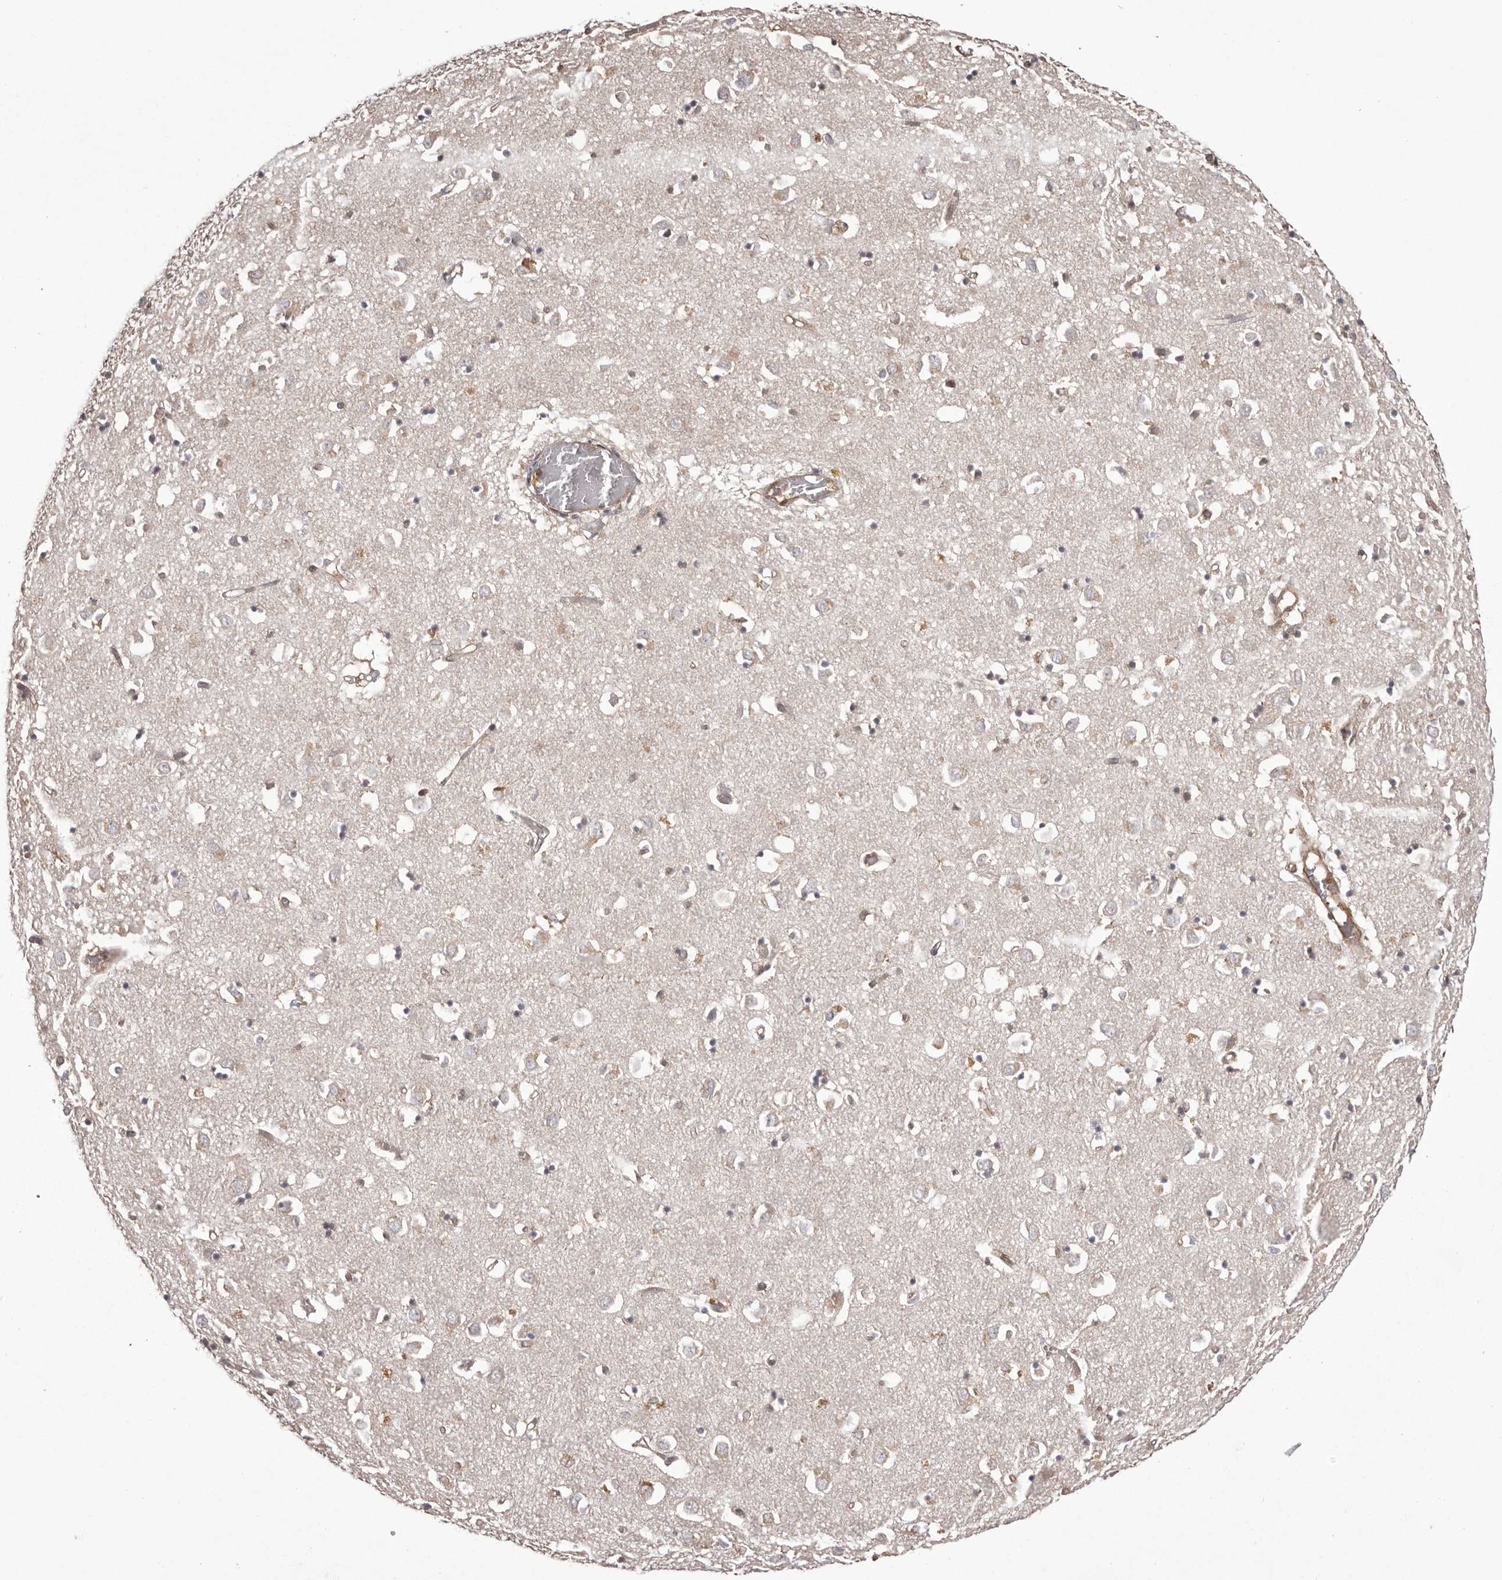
{"staining": {"intensity": "weak", "quantity": "<25%", "location": "cytoplasmic/membranous"}, "tissue": "caudate", "cell_type": "Glial cells", "image_type": "normal", "snomed": [{"axis": "morphology", "description": "Normal tissue, NOS"}, {"axis": "topography", "description": "Lateral ventricle wall"}], "caption": "An immunohistochemistry (IHC) micrograph of normal caudate is shown. There is no staining in glial cells of caudate. (Stains: DAB IHC with hematoxylin counter stain, Microscopy: brightfield microscopy at high magnification).", "gene": "NFKBIA", "patient": {"sex": "male", "age": 70}}